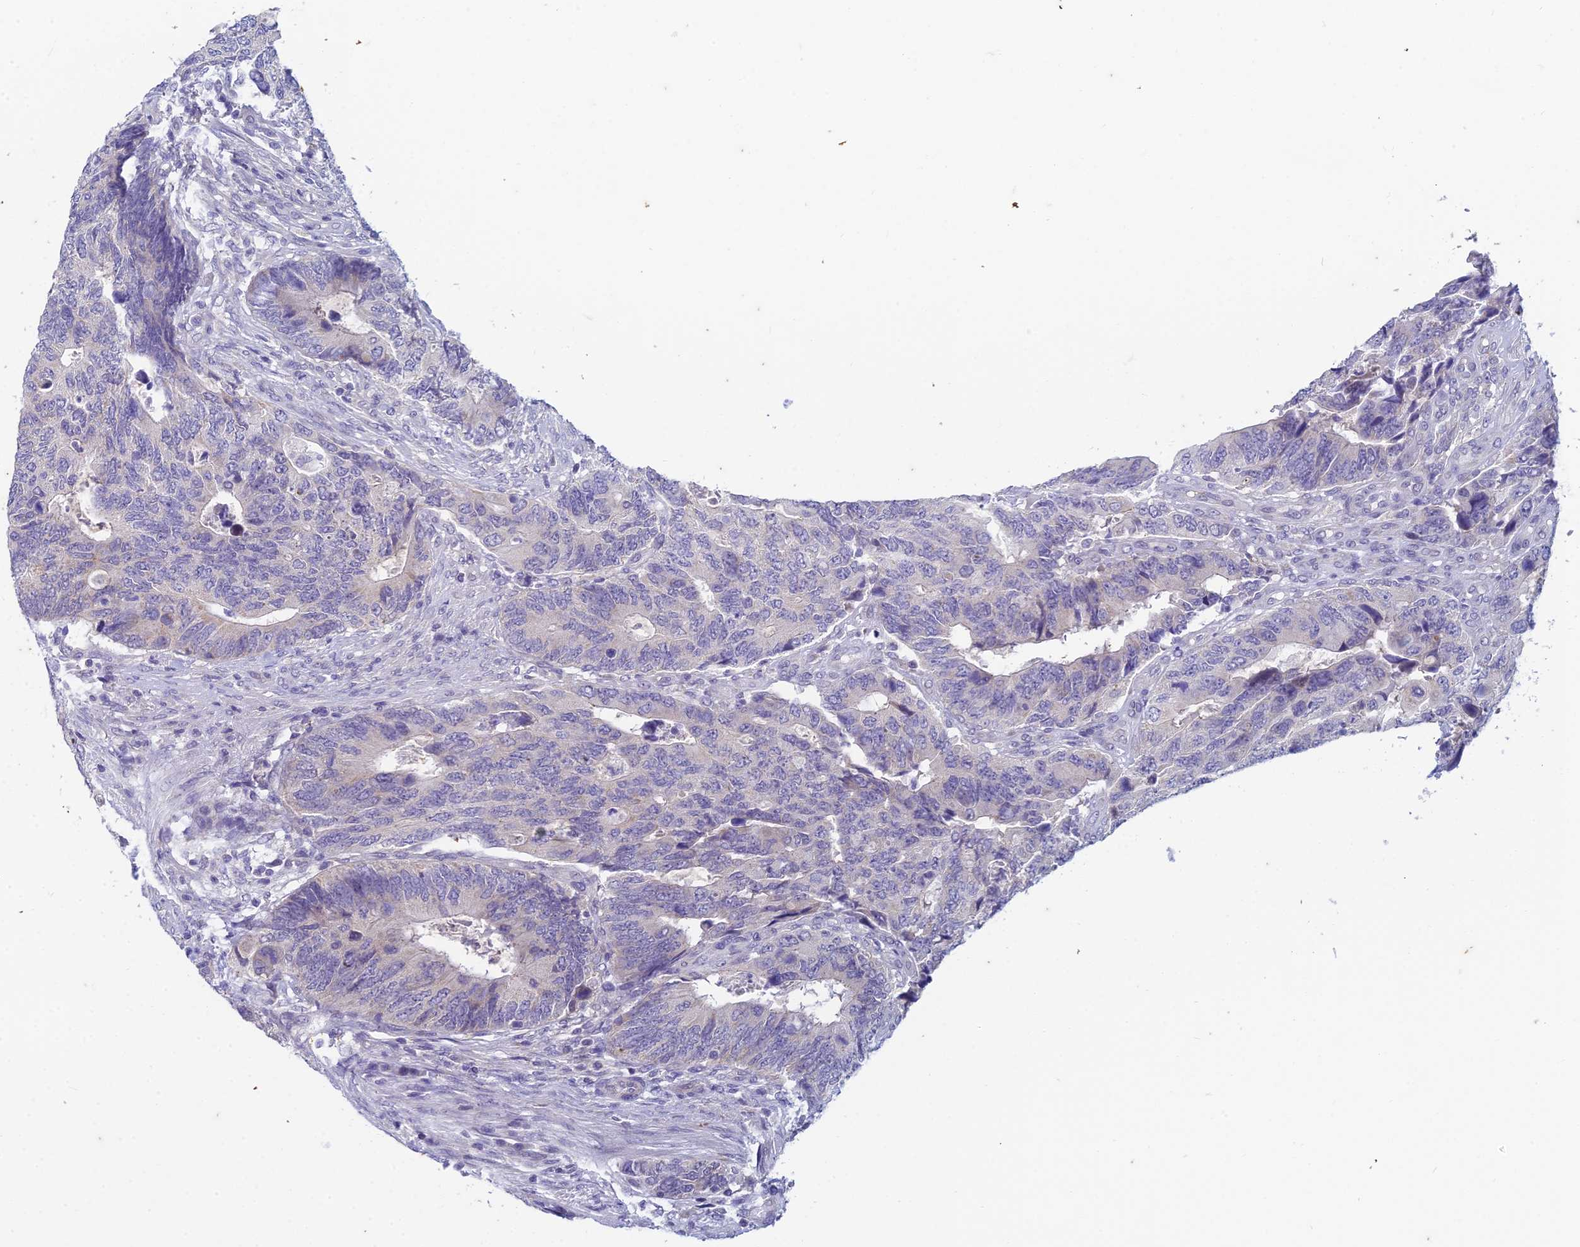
{"staining": {"intensity": "negative", "quantity": "none", "location": "none"}, "tissue": "colorectal cancer", "cell_type": "Tumor cells", "image_type": "cancer", "snomed": [{"axis": "morphology", "description": "Adenocarcinoma, NOS"}, {"axis": "topography", "description": "Colon"}], "caption": "Immunohistochemical staining of colorectal adenocarcinoma exhibits no significant staining in tumor cells.", "gene": "EEF2KMT", "patient": {"sex": "male", "age": 87}}